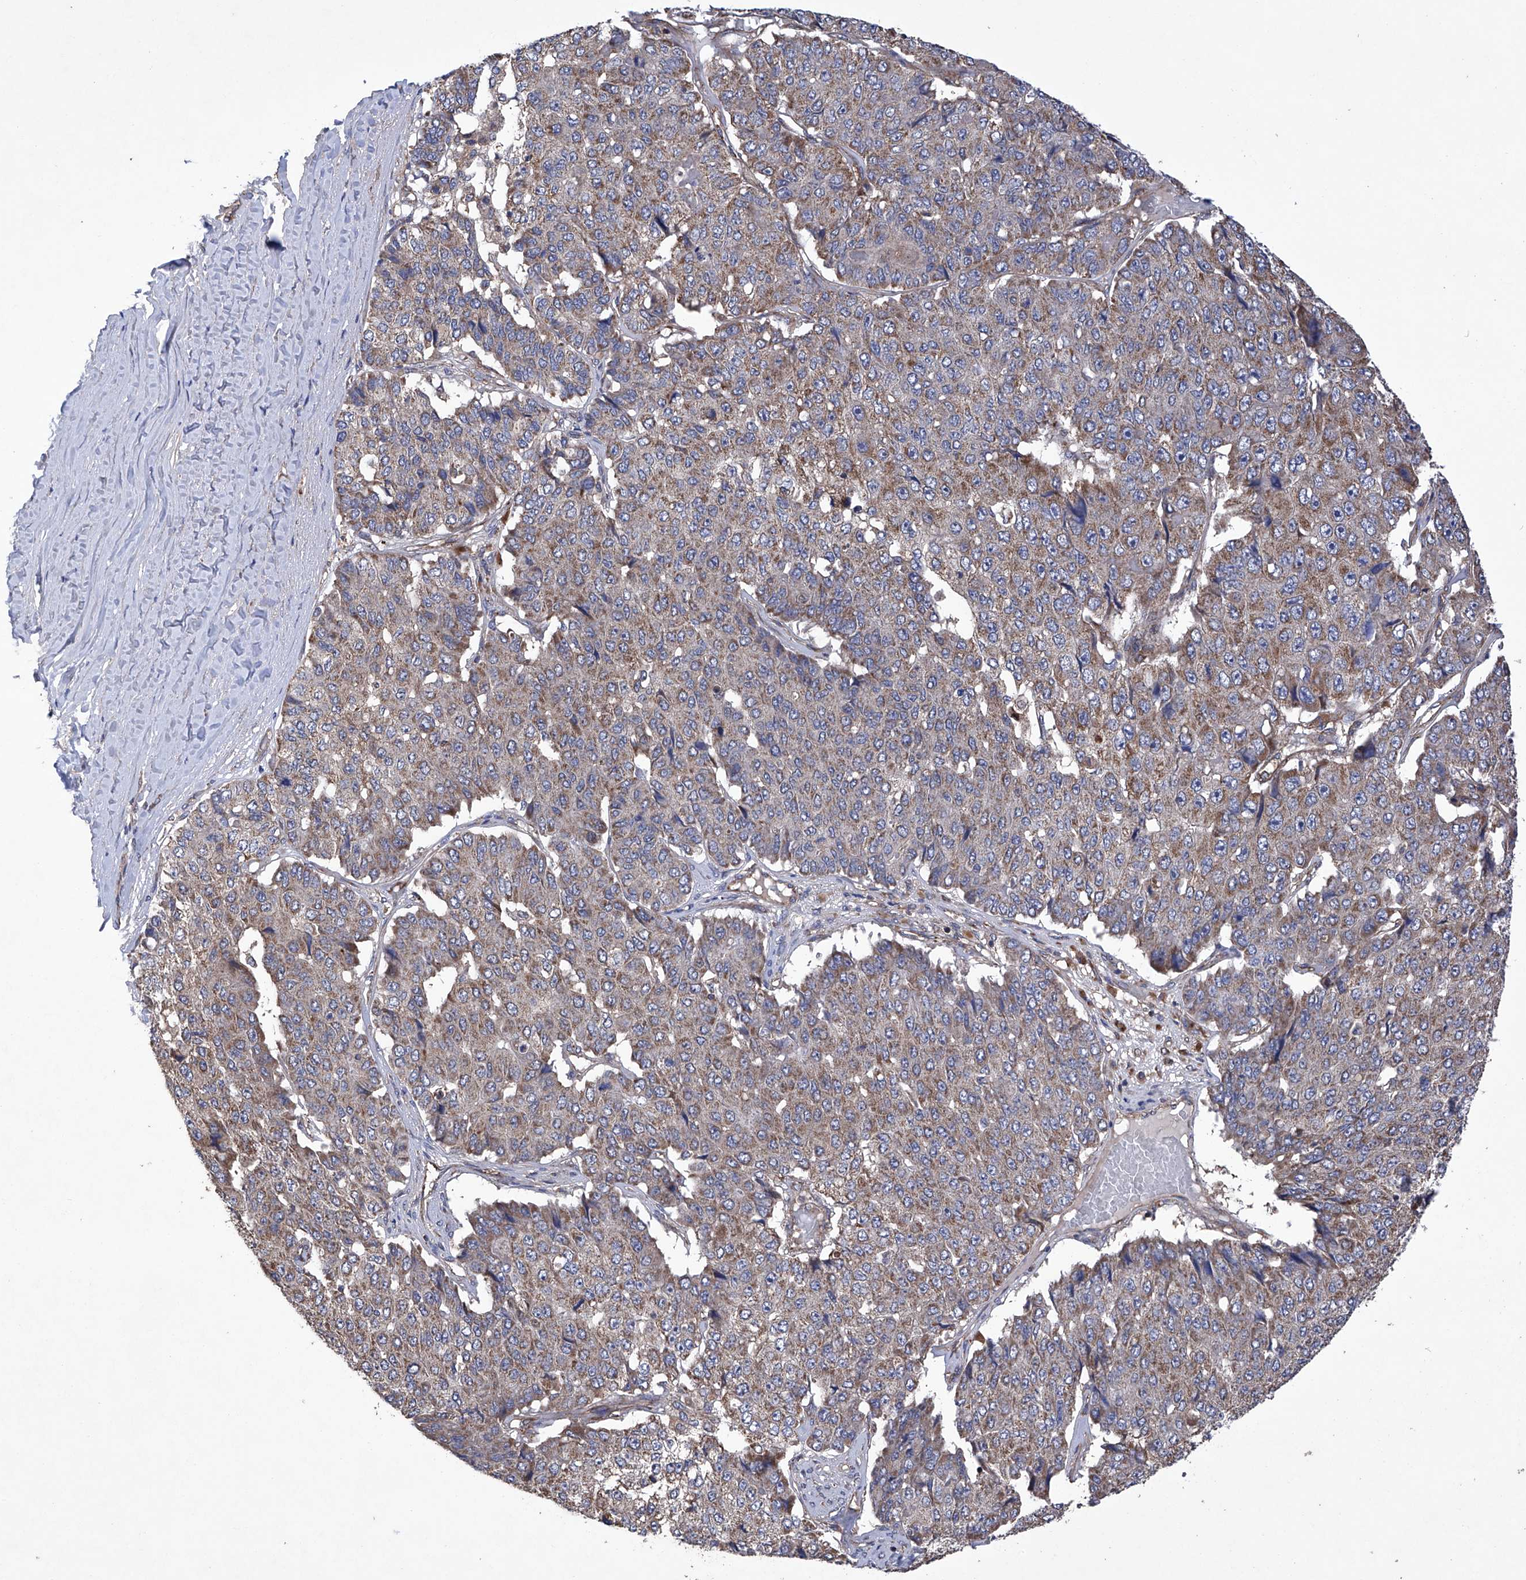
{"staining": {"intensity": "moderate", "quantity": ">75%", "location": "cytoplasmic/membranous"}, "tissue": "pancreatic cancer", "cell_type": "Tumor cells", "image_type": "cancer", "snomed": [{"axis": "morphology", "description": "Adenocarcinoma, NOS"}, {"axis": "topography", "description": "Pancreas"}], "caption": "This is a histology image of immunohistochemistry (IHC) staining of pancreatic cancer (adenocarcinoma), which shows moderate expression in the cytoplasmic/membranous of tumor cells.", "gene": "EFCAB2", "patient": {"sex": "male", "age": 50}}